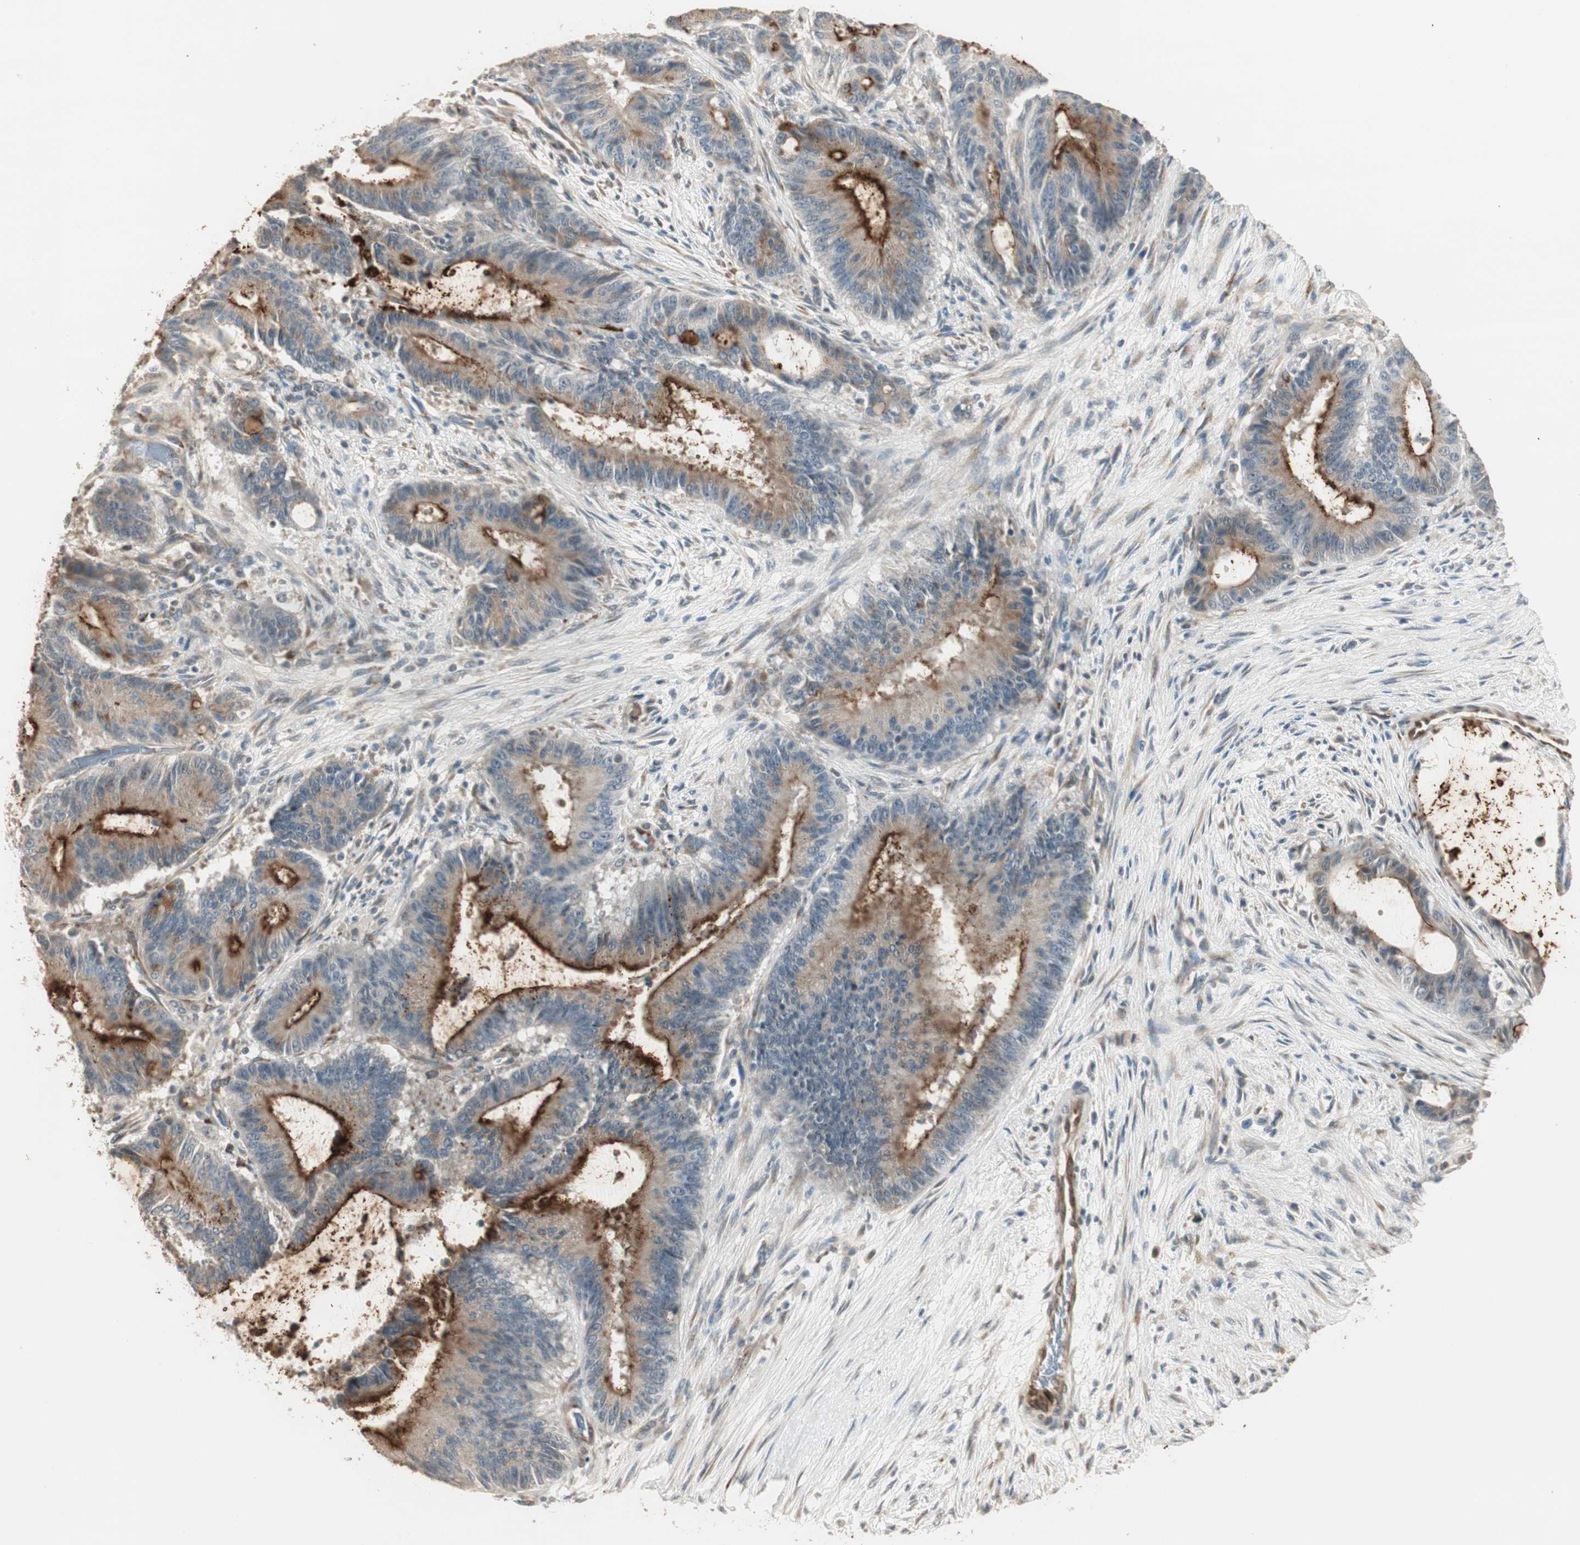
{"staining": {"intensity": "strong", "quantity": ">75%", "location": "cytoplasmic/membranous"}, "tissue": "liver cancer", "cell_type": "Tumor cells", "image_type": "cancer", "snomed": [{"axis": "morphology", "description": "Cholangiocarcinoma"}, {"axis": "topography", "description": "Liver"}], "caption": "High-magnification brightfield microscopy of cholangiocarcinoma (liver) stained with DAB (brown) and counterstained with hematoxylin (blue). tumor cells exhibit strong cytoplasmic/membranous positivity is appreciated in about>75% of cells.", "gene": "TASOR", "patient": {"sex": "female", "age": 73}}